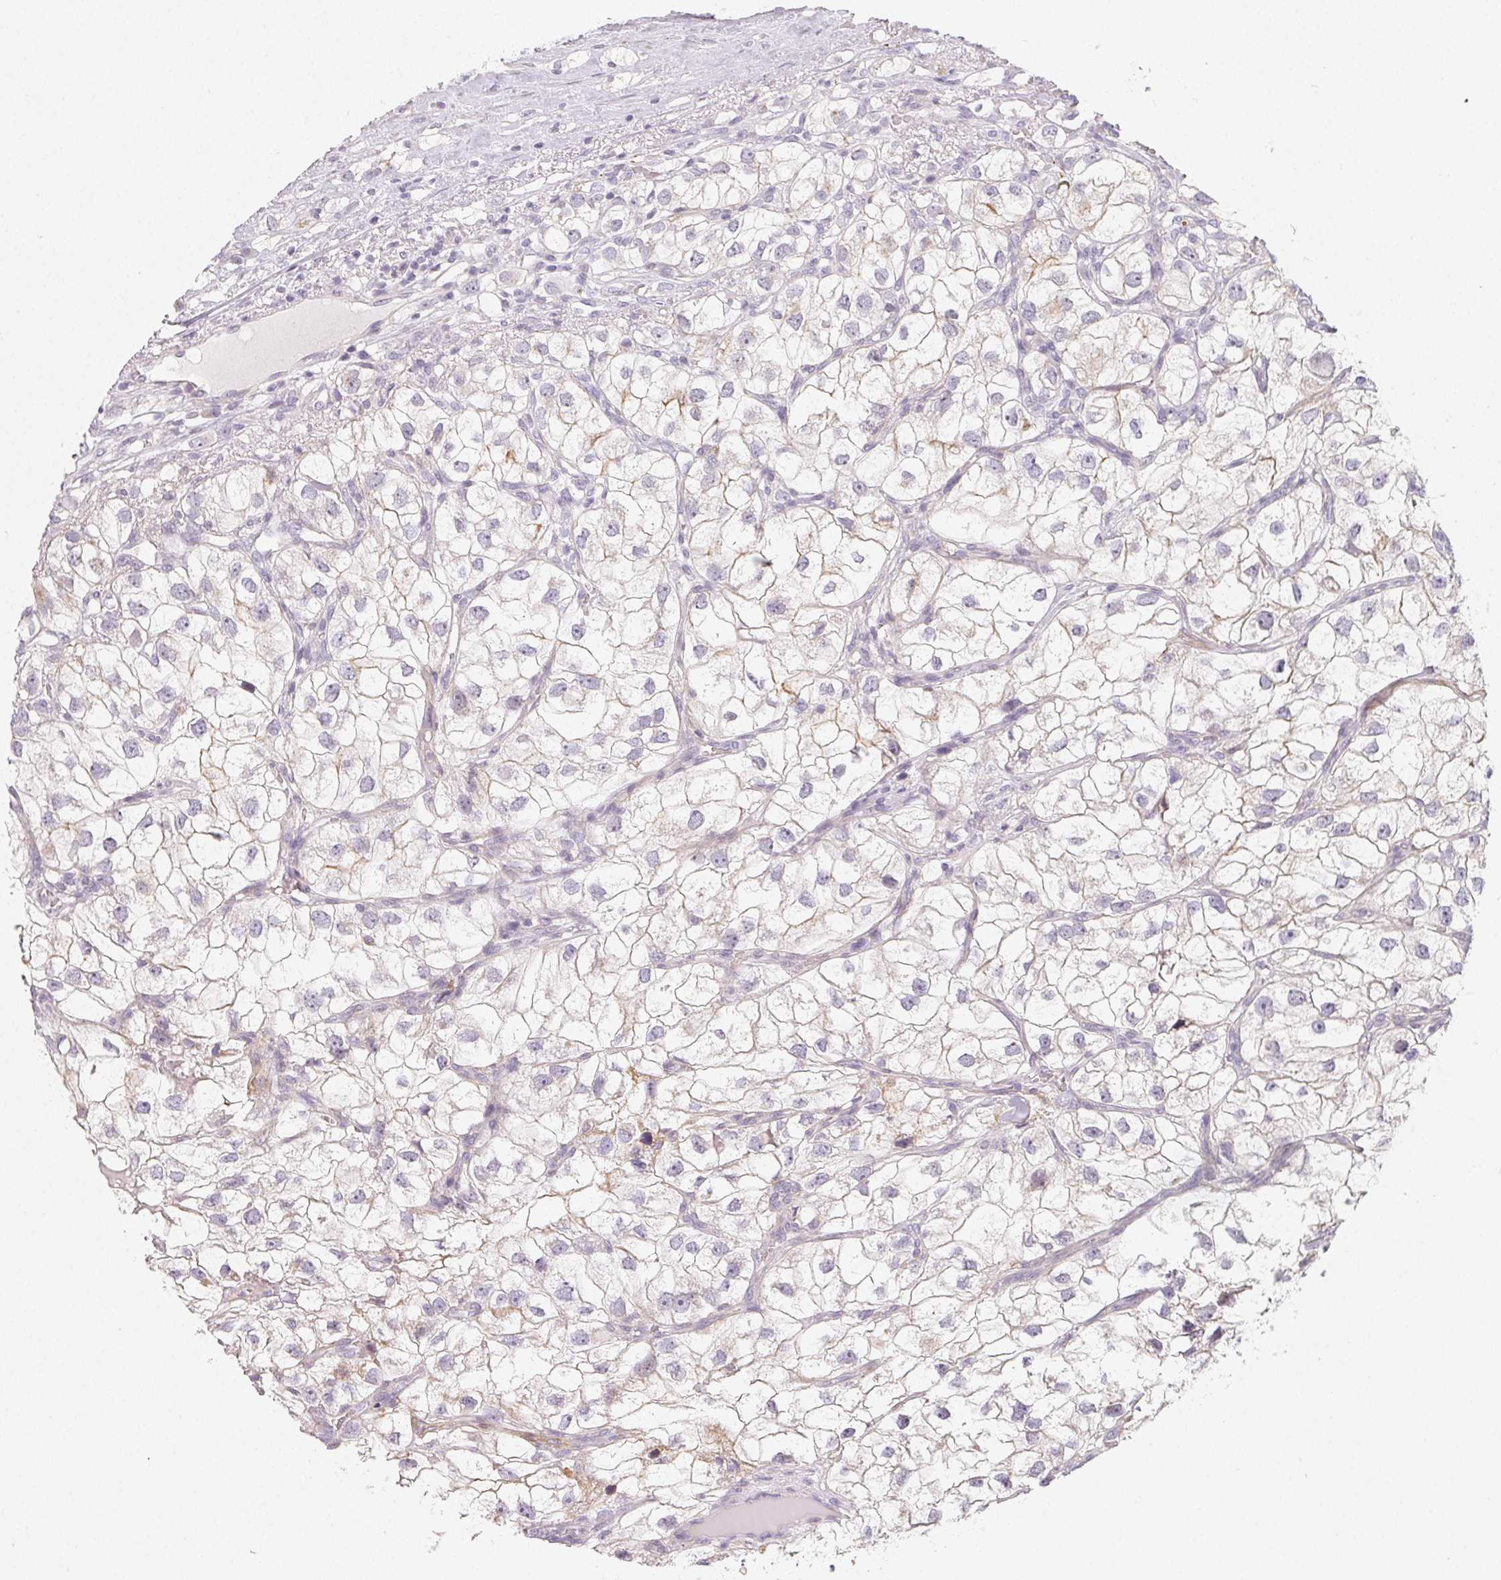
{"staining": {"intensity": "negative", "quantity": "none", "location": "none"}, "tissue": "renal cancer", "cell_type": "Tumor cells", "image_type": "cancer", "snomed": [{"axis": "morphology", "description": "Adenocarcinoma, NOS"}, {"axis": "topography", "description": "Kidney"}], "caption": "Immunohistochemistry of human renal cancer (adenocarcinoma) demonstrates no staining in tumor cells. (Stains: DAB (3,3'-diaminobenzidine) IHC with hematoxylin counter stain, Microscopy: brightfield microscopy at high magnification).", "gene": "LRRC23", "patient": {"sex": "male", "age": 59}}